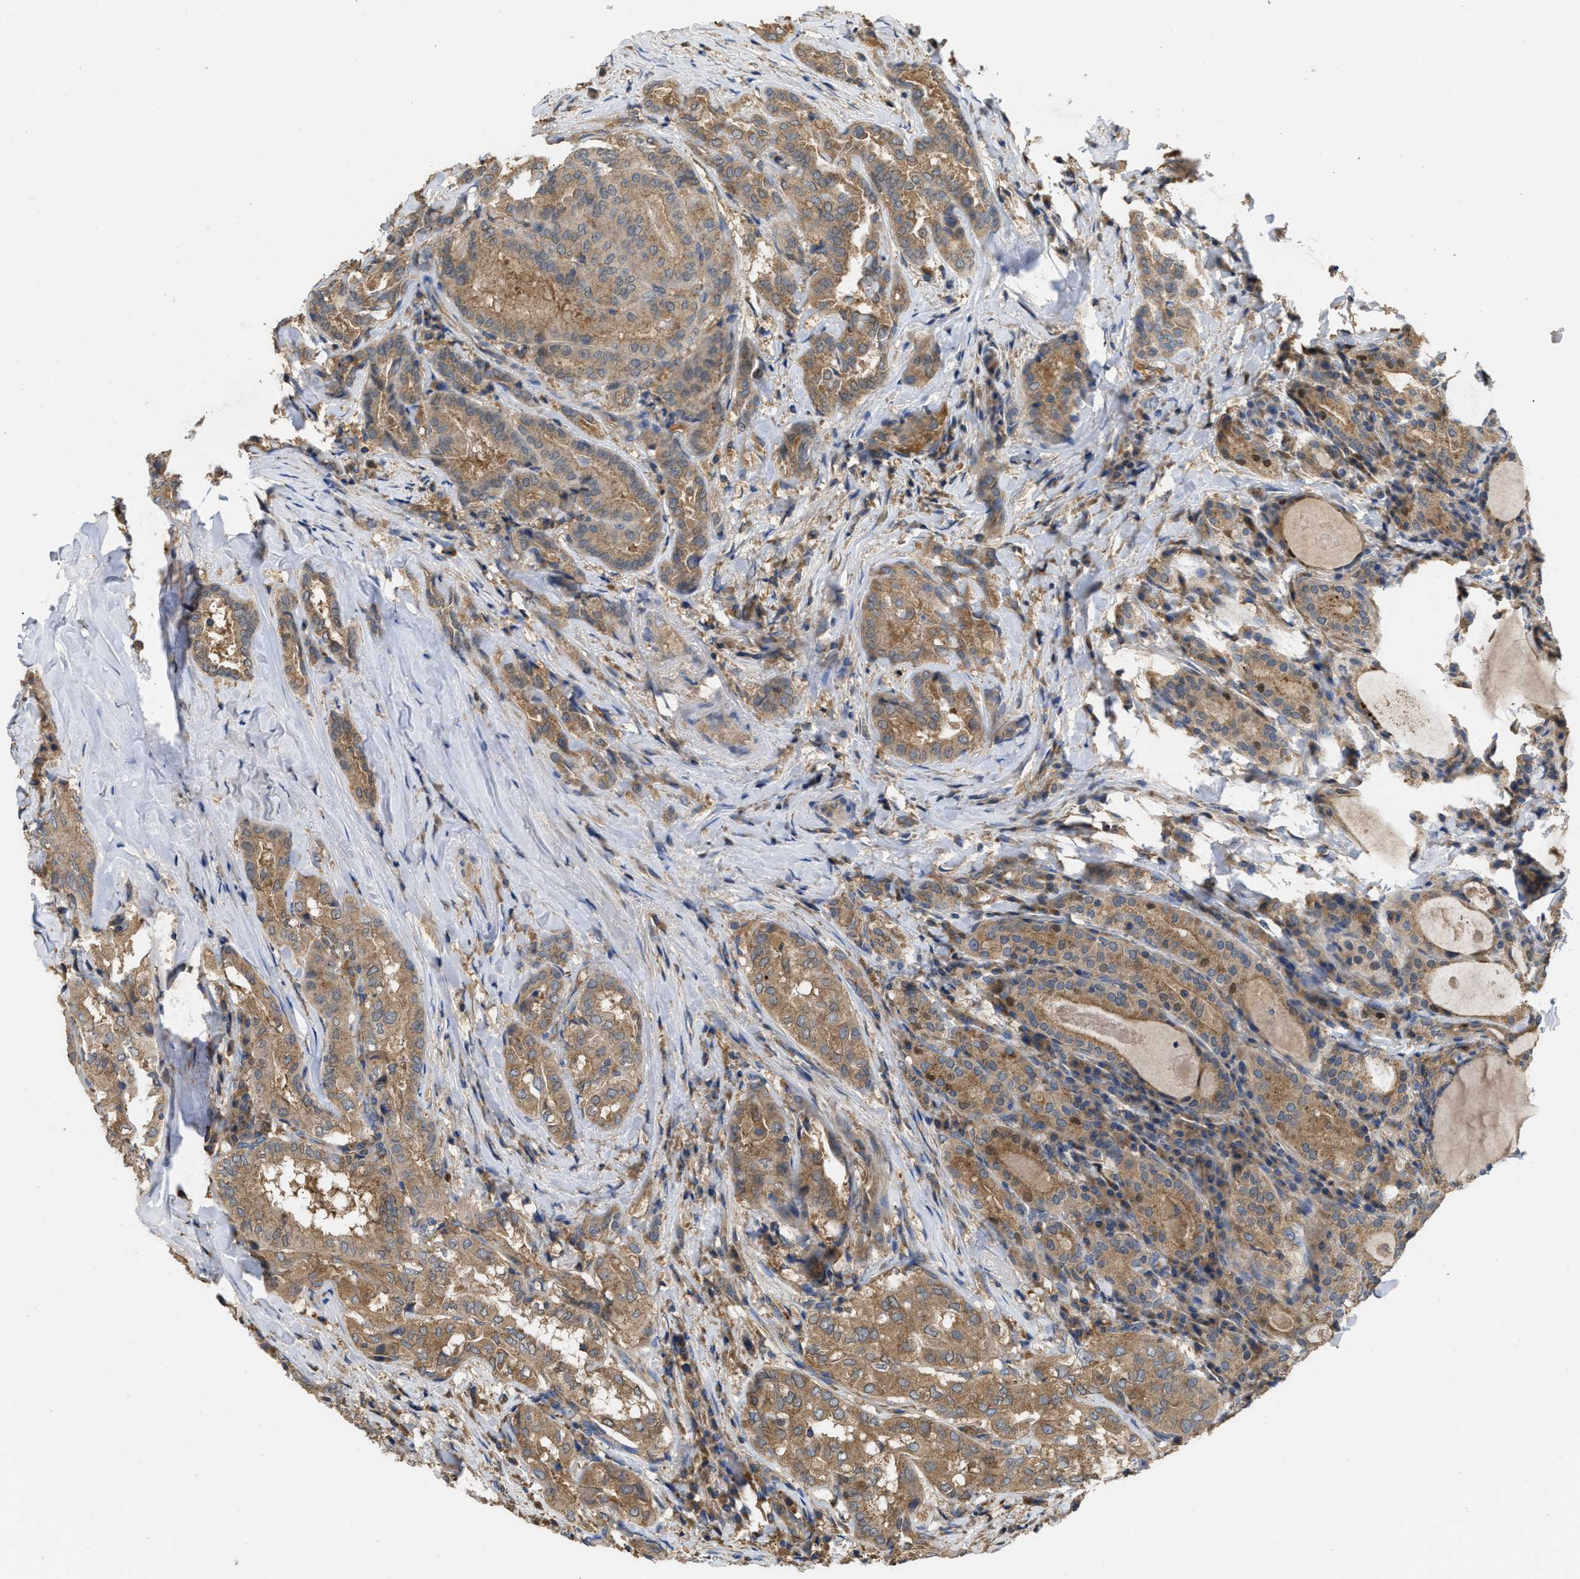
{"staining": {"intensity": "moderate", "quantity": ">75%", "location": "cytoplasmic/membranous"}, "tissue": "thyroid cancer", "cell_type": "Tumor cells", "image_type": "cancer", "snomed": [{"axis": "morphology", "description": "Papillary adenocarcinoma, NOS"}, {"axis": "topography", "description": "Thyroid gland"}], "caption": "IHC image of human thyroid cancer (papillary adenocarcinoma) stained for a protein (brown), which displays medium levels of moderate cytoplasmic/membranous expression in approximately >75% of tumor cells.", "gene": "RNF216", "patient": {"sex": "female", "age": 42}}